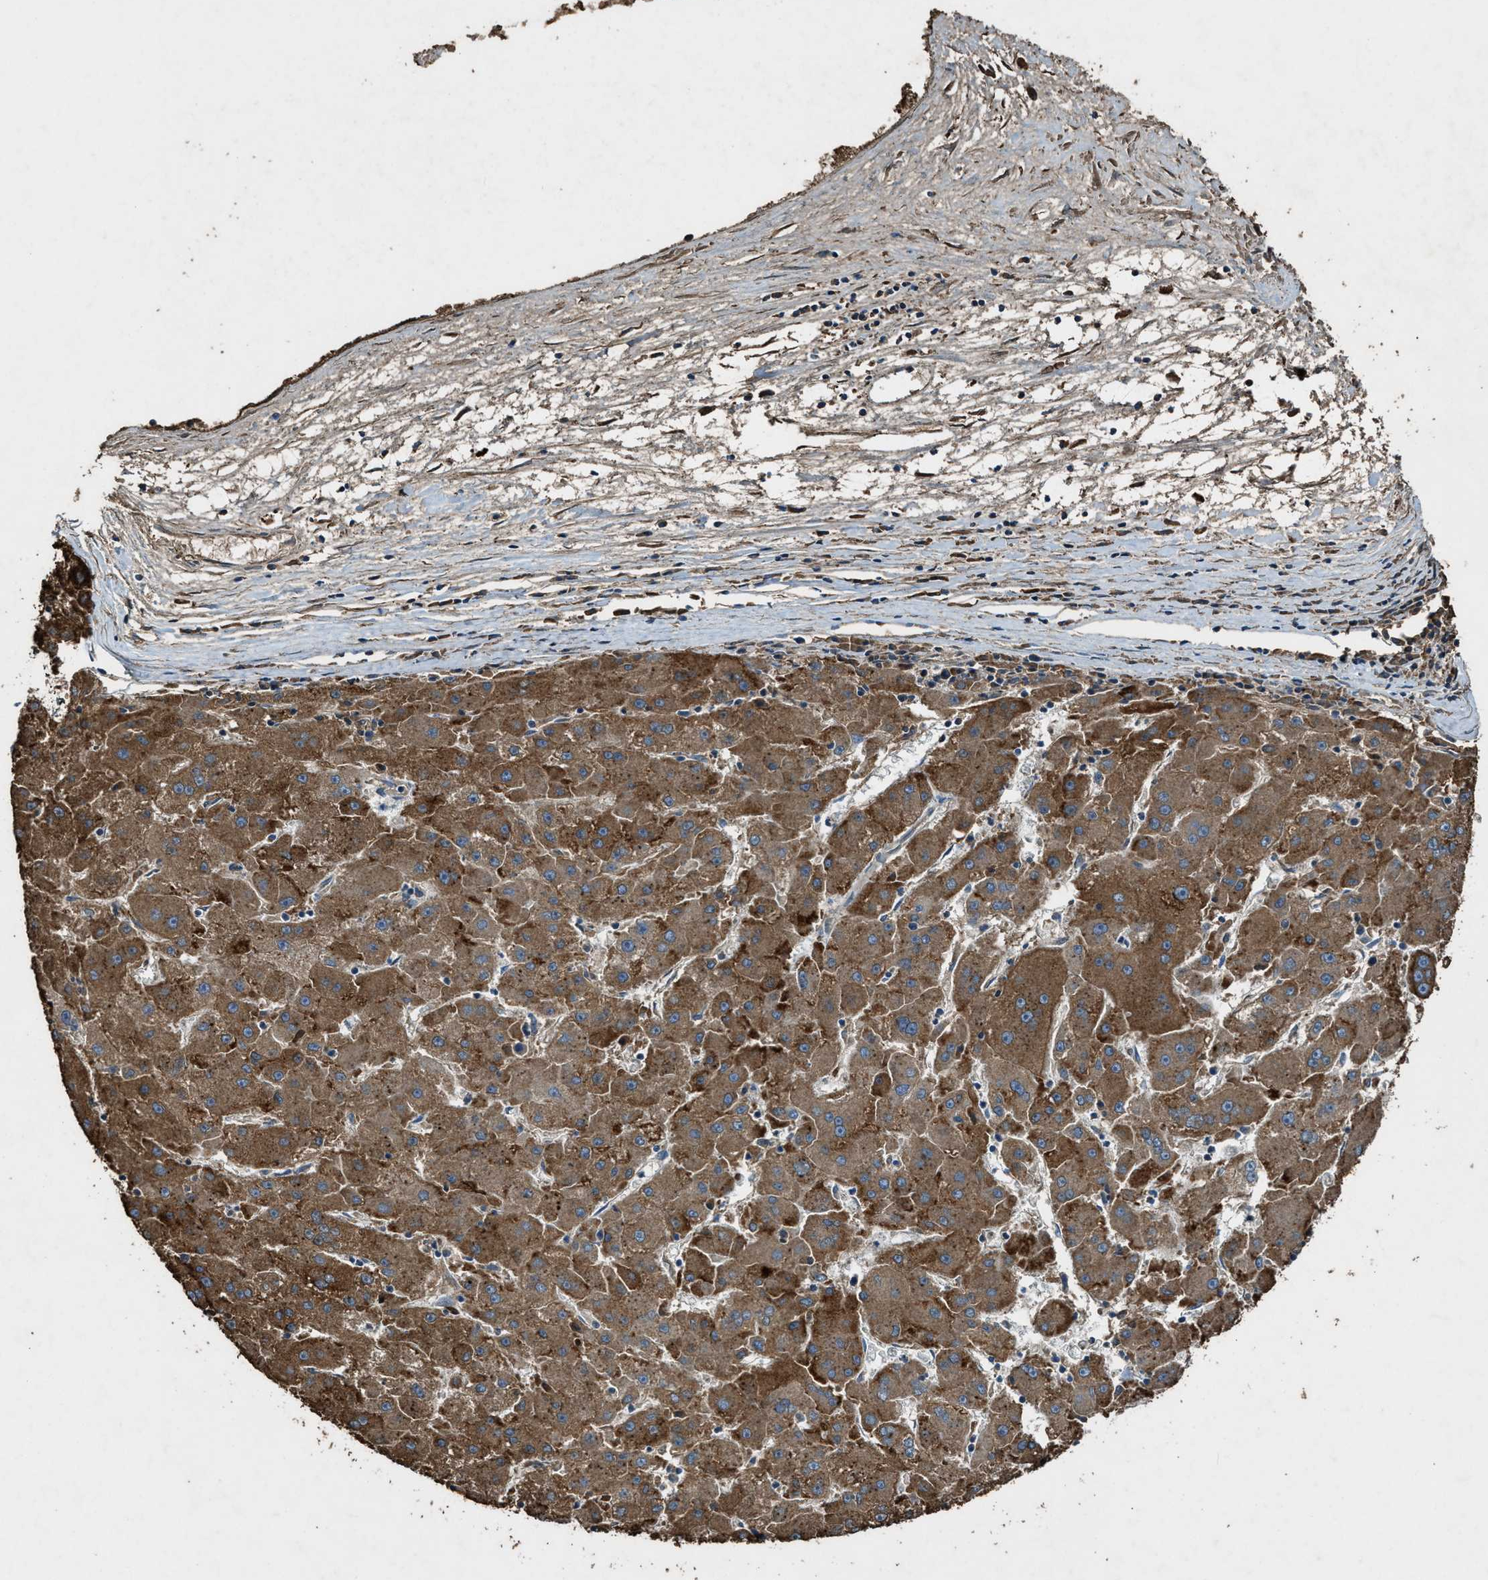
{"staining": {"intensity": "strong", "quantity": ">75%", "location": "cytoplasmic/membranous"}, "tissue": "liver cancer", "cell_type": "Tumor cells", "image_type": "cancer", "snomed": [{"axis": "morphology", "description": "Carcinoma, Hepatocellular, NOS"}, {"axis": "topography", "description": "Liver"}], "caption": "Tumor cells show strong cytoplasmic/membranous expression in approximately >75% of cells in liver hepatocellular carcinoma.", "gene": "MAP3K8", "patient": {"sex": "male", "age": 72}}